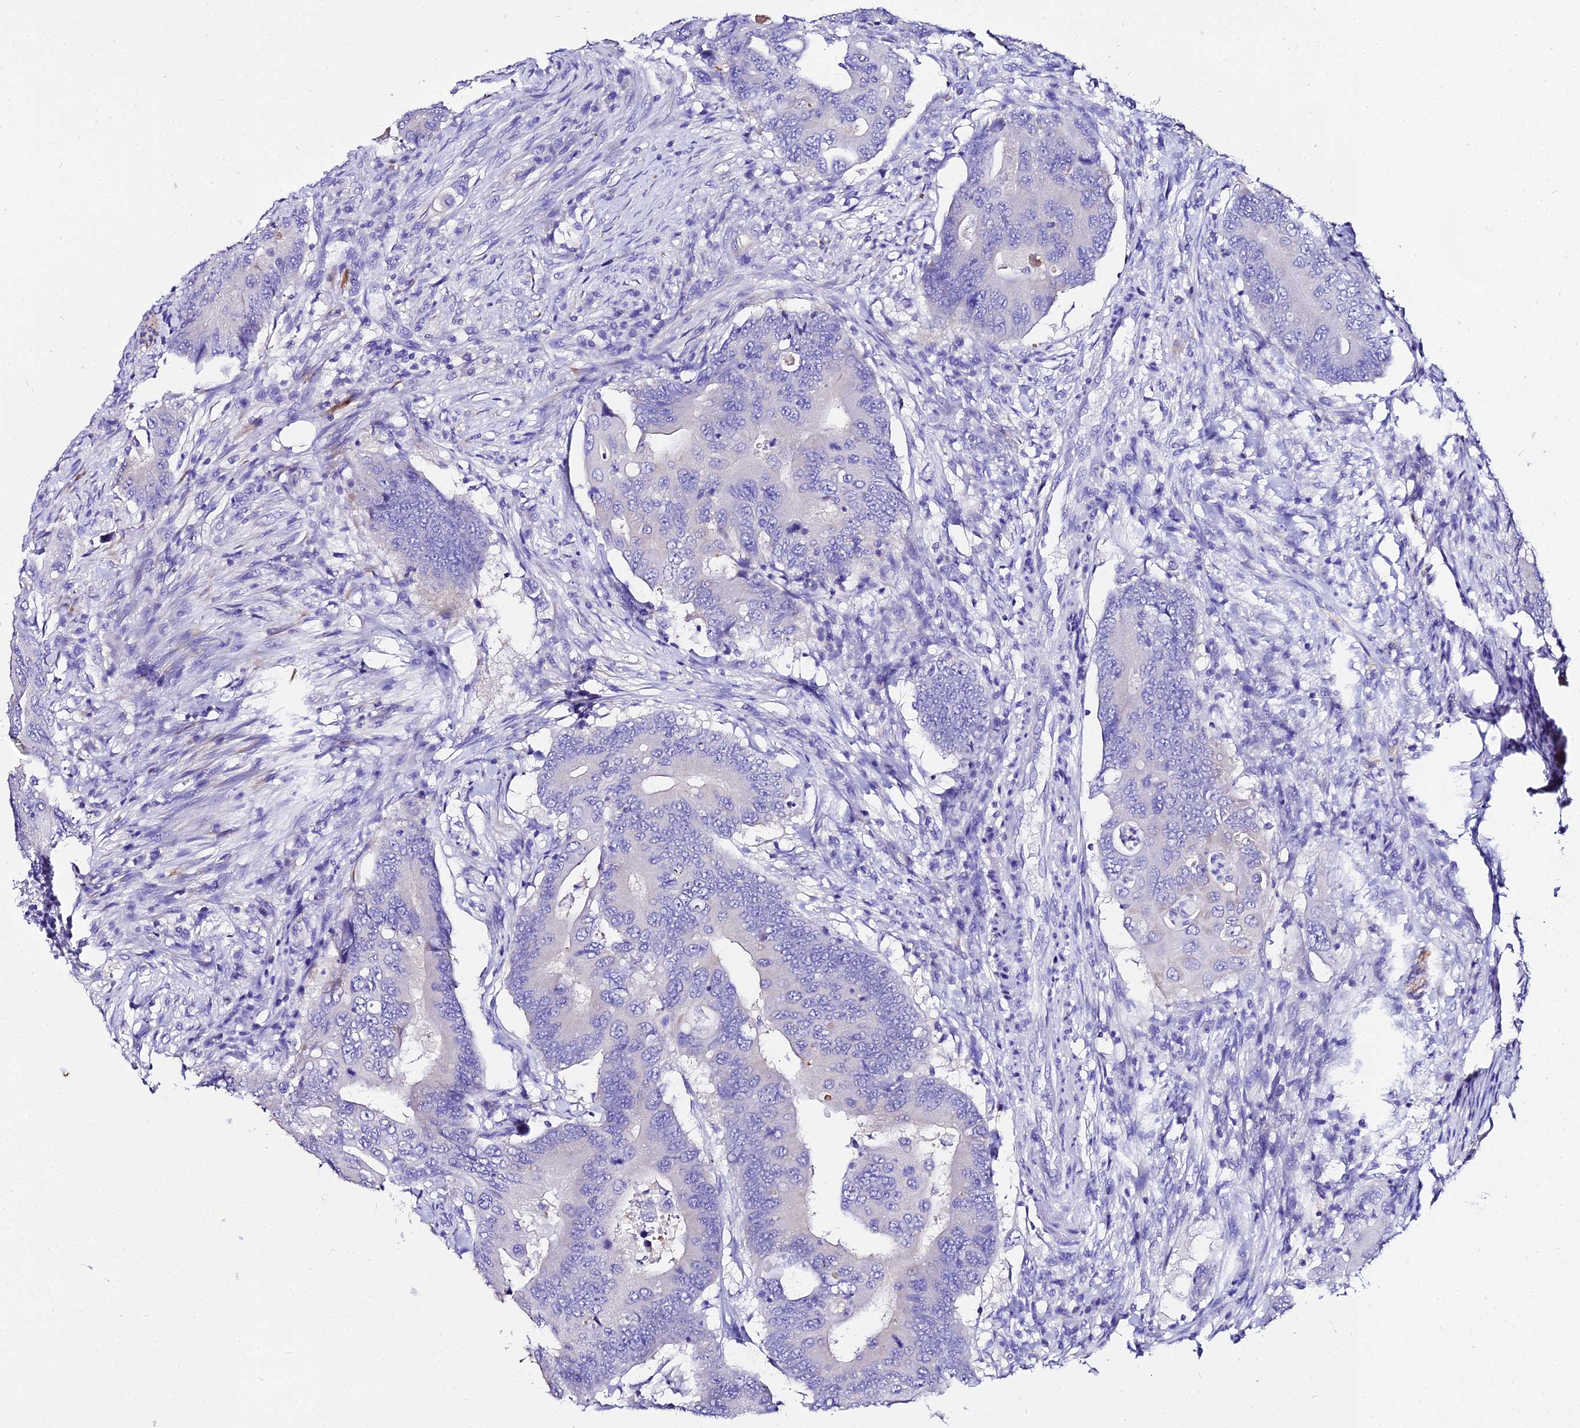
{"staining": {"intensity": "negative", "quantity": "none", "location": "none"}, "tissue": "colorectal cancer", "cell_type": "Tumor cells", "image_type": "cancer", "snomed": [{"axis": "morphology", "description": "Adenocarcinoma, NOS"}, {"axis": "topography", "description": "Colon"}], "caption": "Image shows no significant protein staining in tumor cells of colorectal adenocarcinoma. (DAB IHC visualized using brightfield microscopy, high magnification).", "gene": "TUBA3D", "patient": {"sex": "male", "age": 71}}